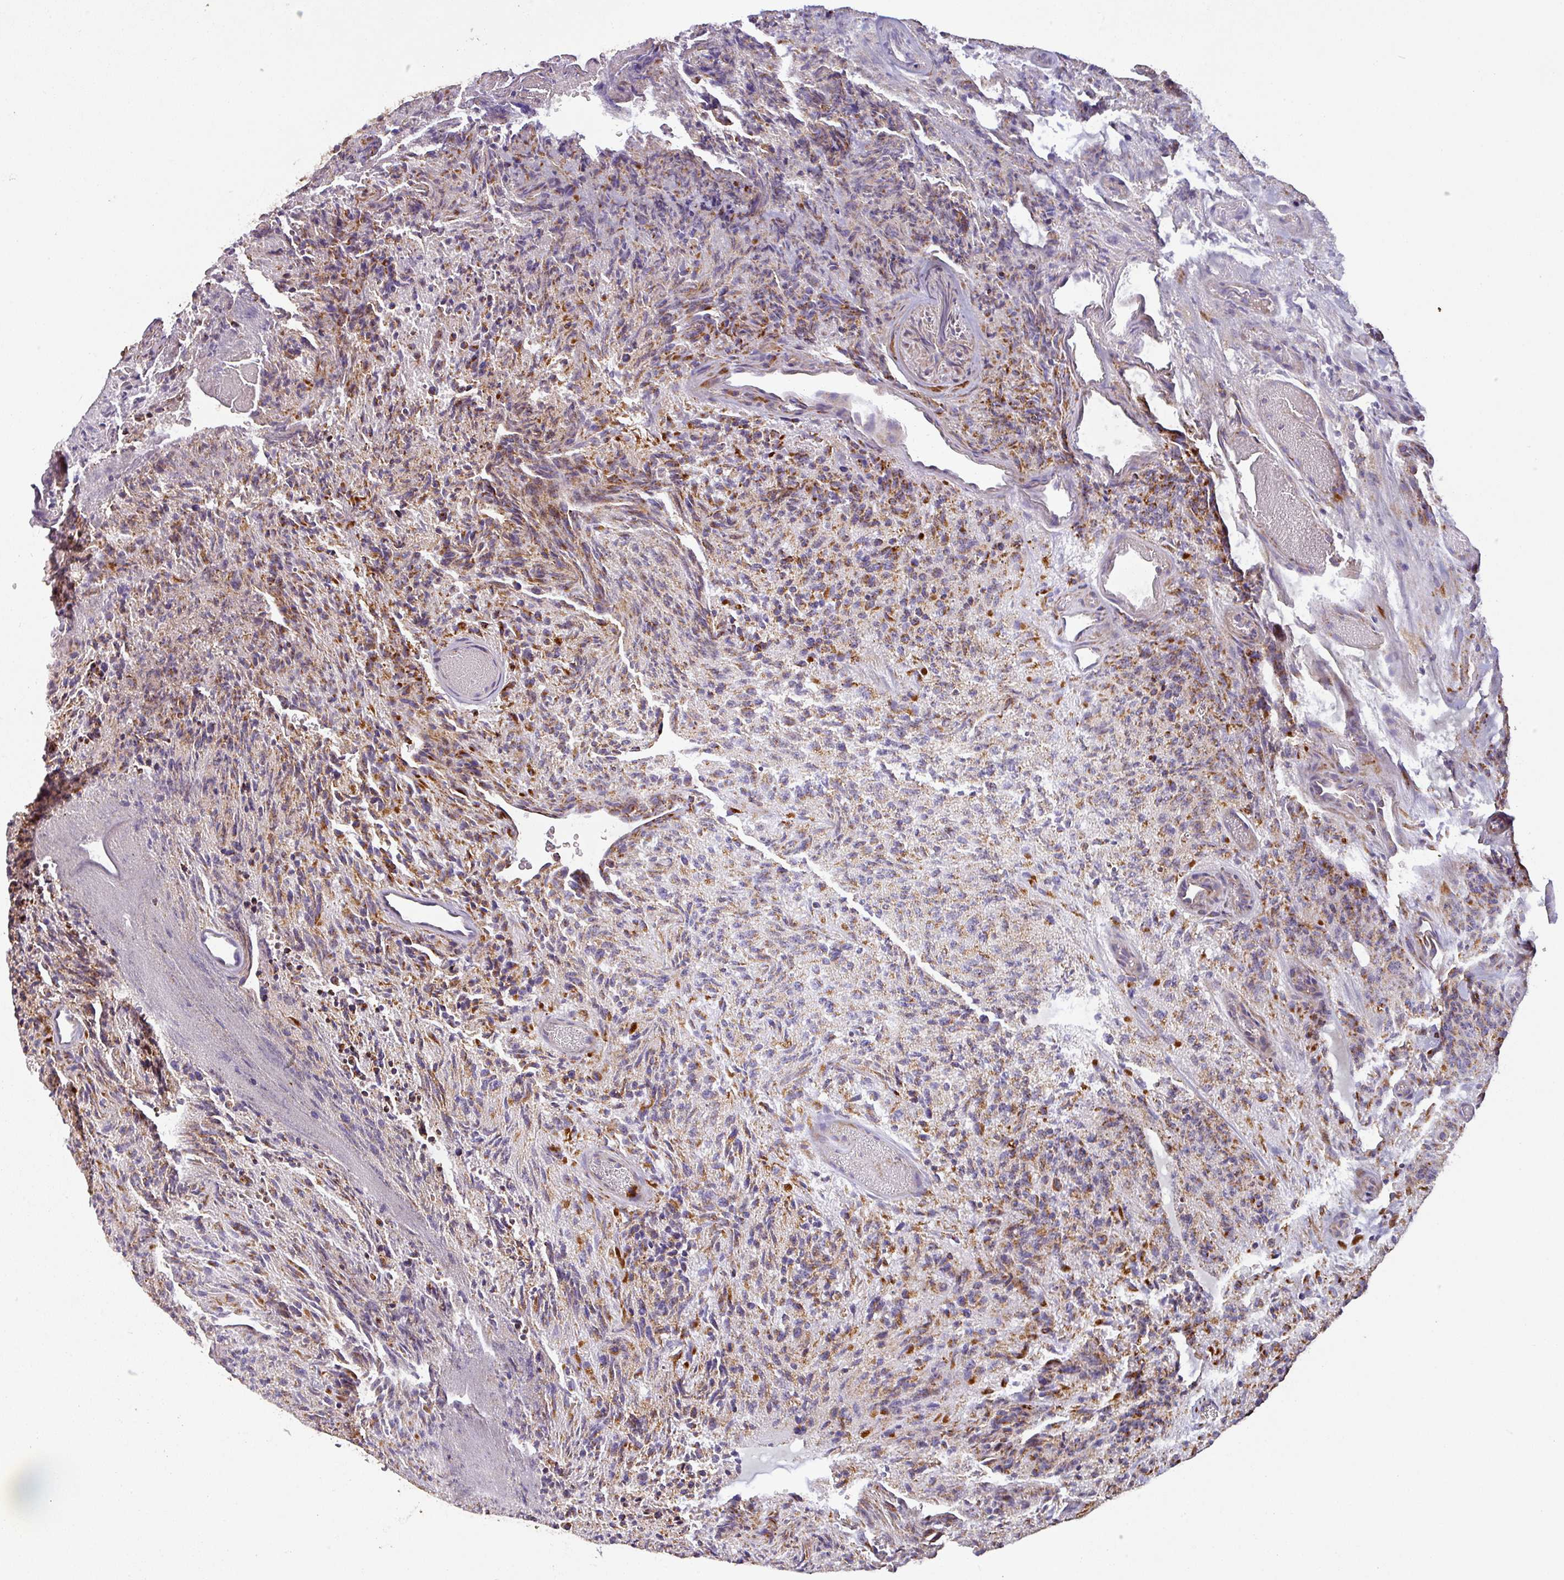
{"staining": {"intensity": "strong", "quantity": ">75%", "location": "cytoplasmic/membranous"}, "tissue": "glioma", "cell_type": "Tumor cells", "image_type": "cancer", "snomed": [{"axis": "morphology", "description": "Glioma, malignant, High grade"}, {"axis": "topography", "description": "Brain"}], "caption": "Immunohistochemical staining of human glioma reveals high levels of strong cytoplasmic/membranous protein staining in approximately >75% of tumor cells.", "gene": "GPD2", "patient": {"sex": "male", "age": 36}}